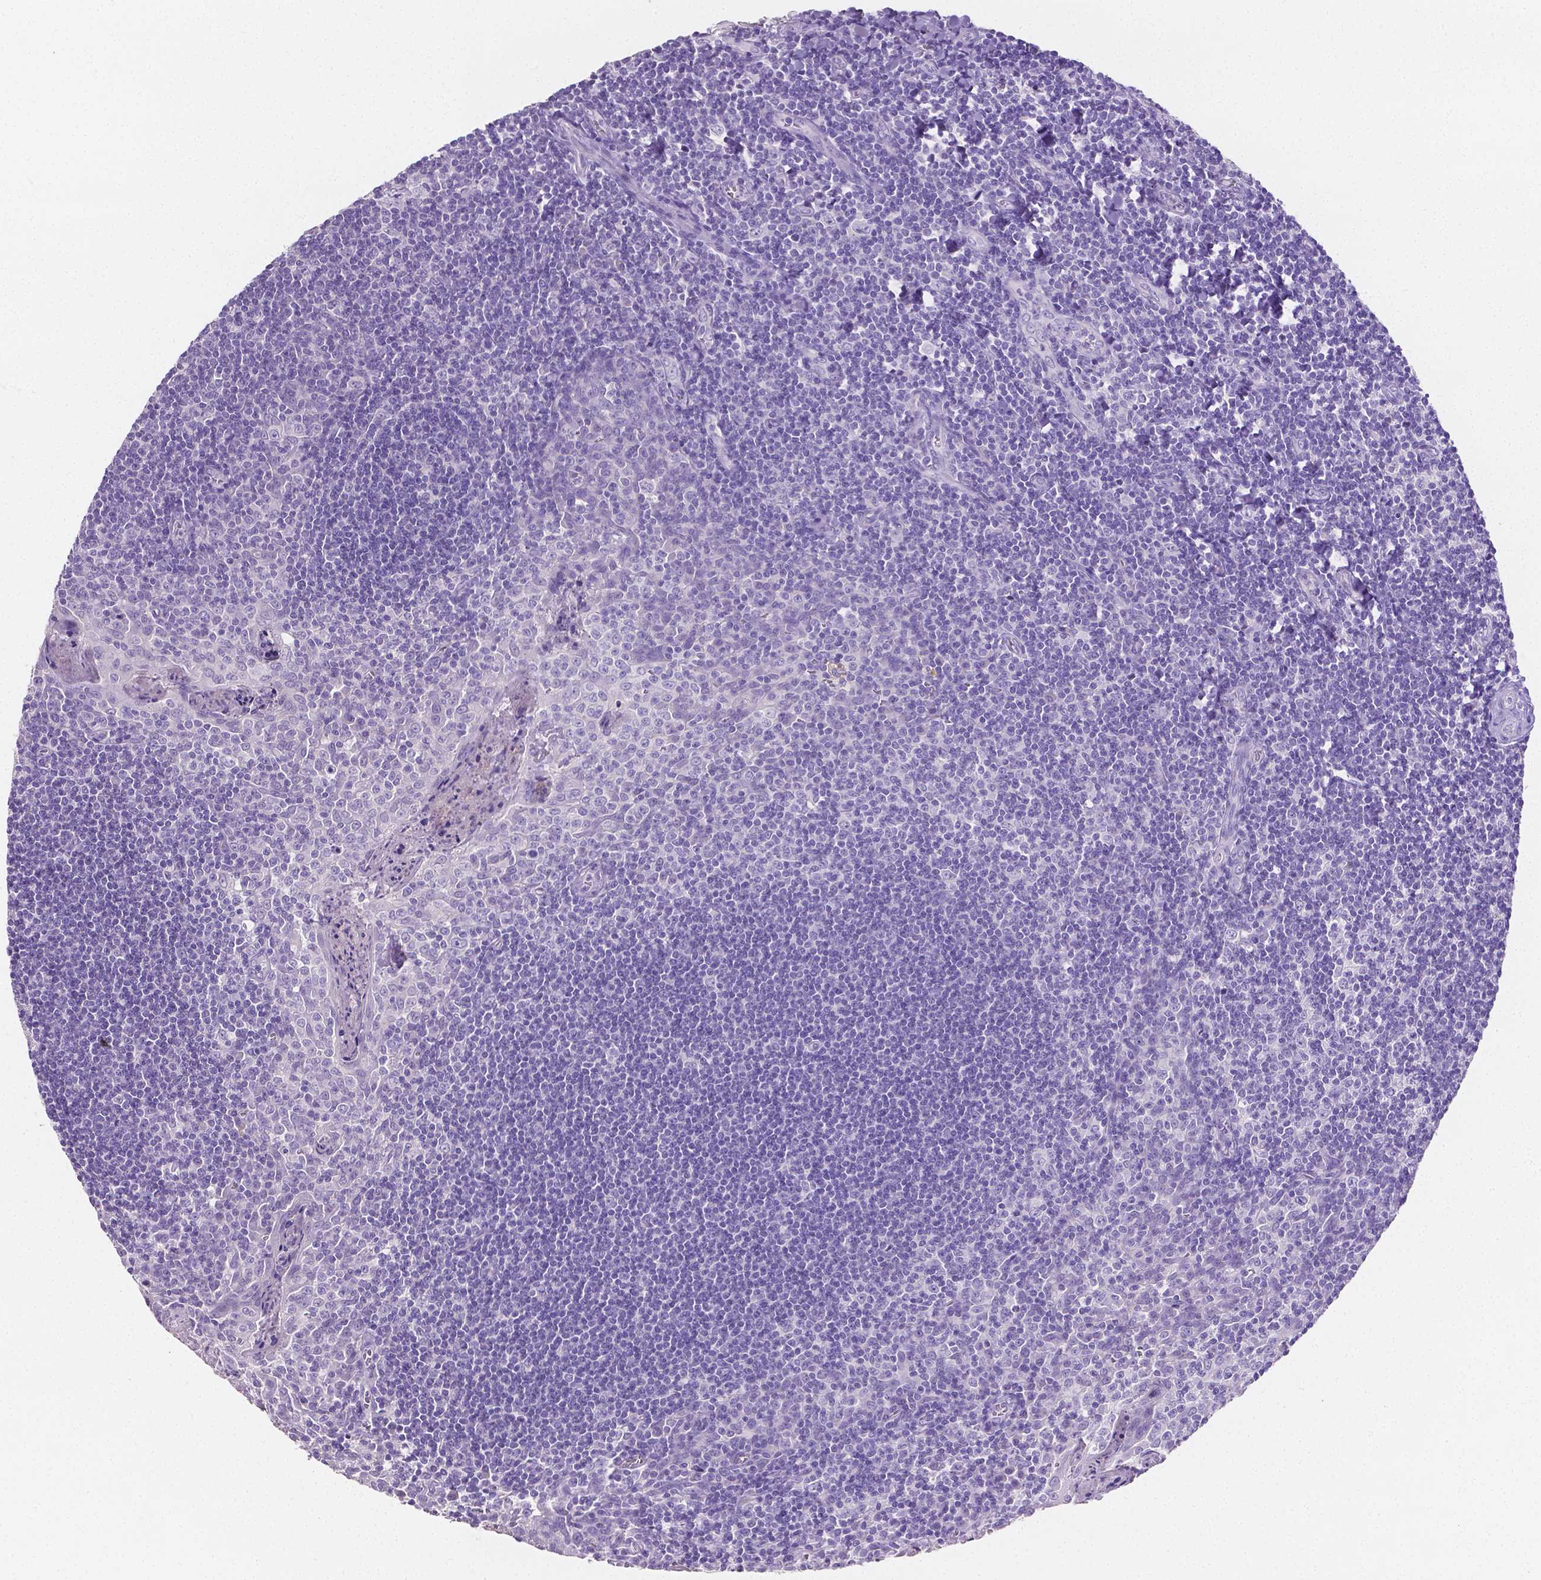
{"staining": {"intensity": "negative", "quantity": "none", "location": "none"}, "tissue": "tonsil", "cell_type": "Germinal center cells", "image_type": "normal", "snomed": [{"axis": "morphology", "description": "Normal tissue, NOS"}, {"axis": "morphology", "description": "Inflammation, NOS"}, {"axis": "topography", "description": "Tonsil"}], "caption": "There is no significant expression in germinal center cells of tonsil. Brightfield microscopy of immunohistochemistry stained with DAB (brown) and hematoxylin (blue), captured at high magnification.", "gene": "SLC22A2", "patient": {"sex": "female", "age": 31}}